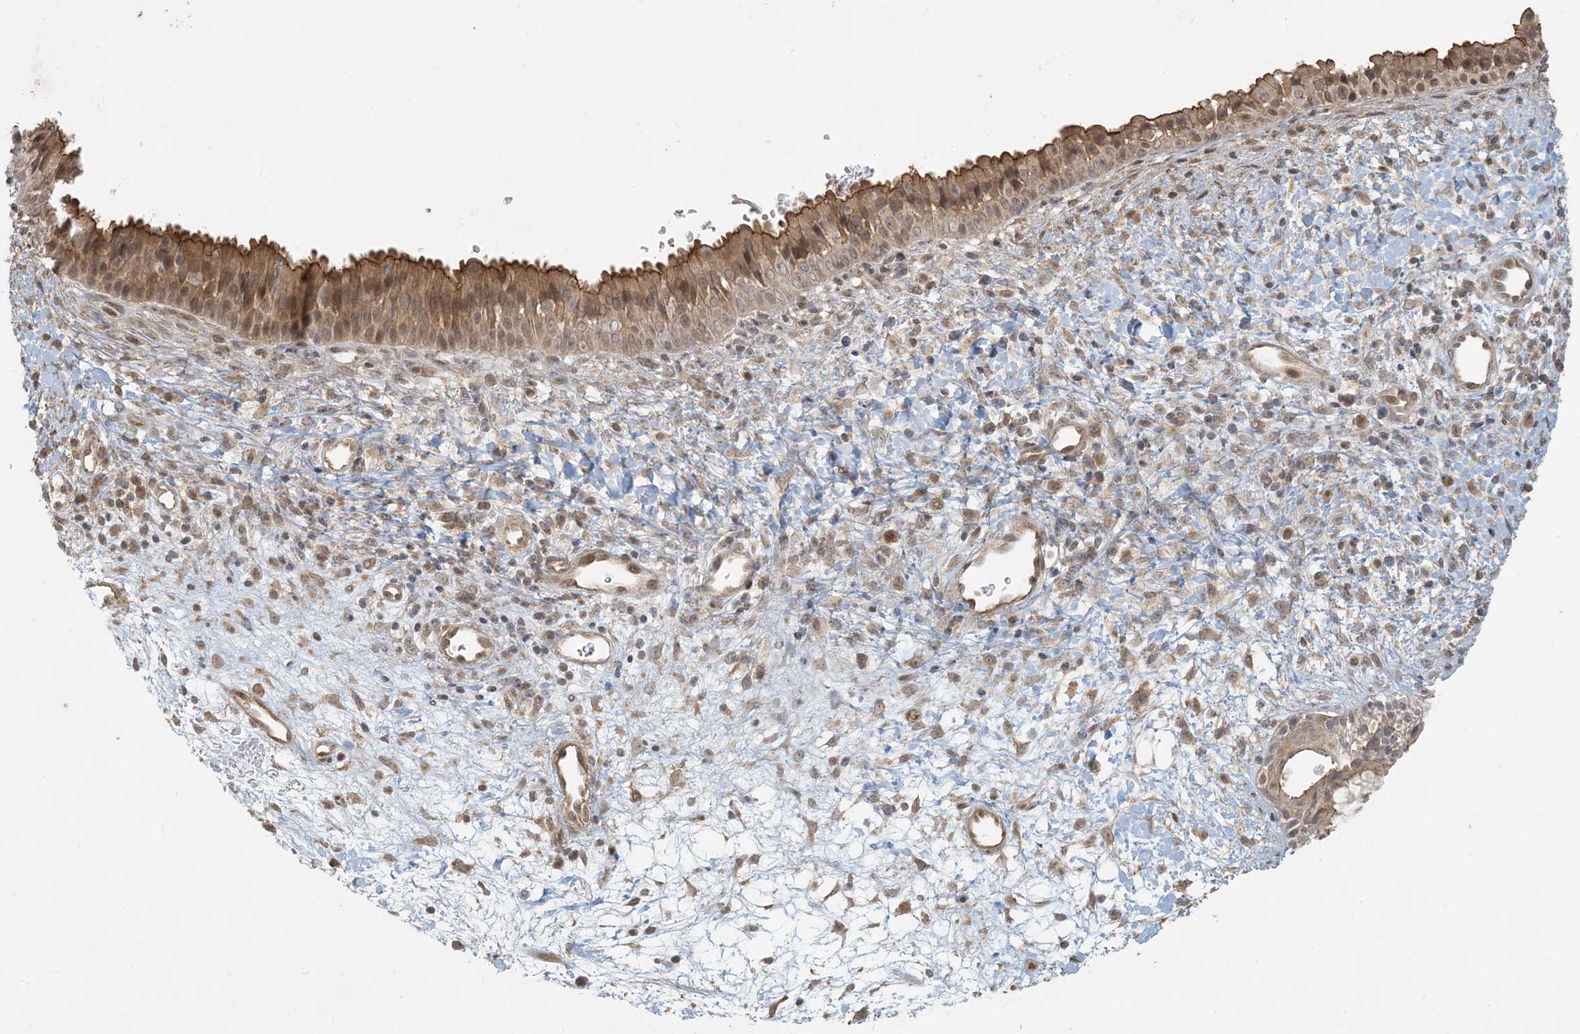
{"staining": {"intensity": "moderate", "quantity": "25%-75%", "location": "cytoplasmic/membranous,nuclear"}, "tissue": "nasopharynx", "cell_type": "Respiratory epithelial cells", "image_type": "normal", "snomed": [{"axis": "morphology", "description": "Normal tissue, NOS"}, {"axis": "topography", "description": "Nasopharynx"}], "caption": "Brown immunohistochemical staining in benign human nasopharynx reveals moderate cytoplasmic/membranous,nuclear staining in approximately 25%-75% of respiratory epithelial cells. Nuclei are stained in blue.", "gene": "BCORL1", "patient": {"sex": "male", "age": 22}}